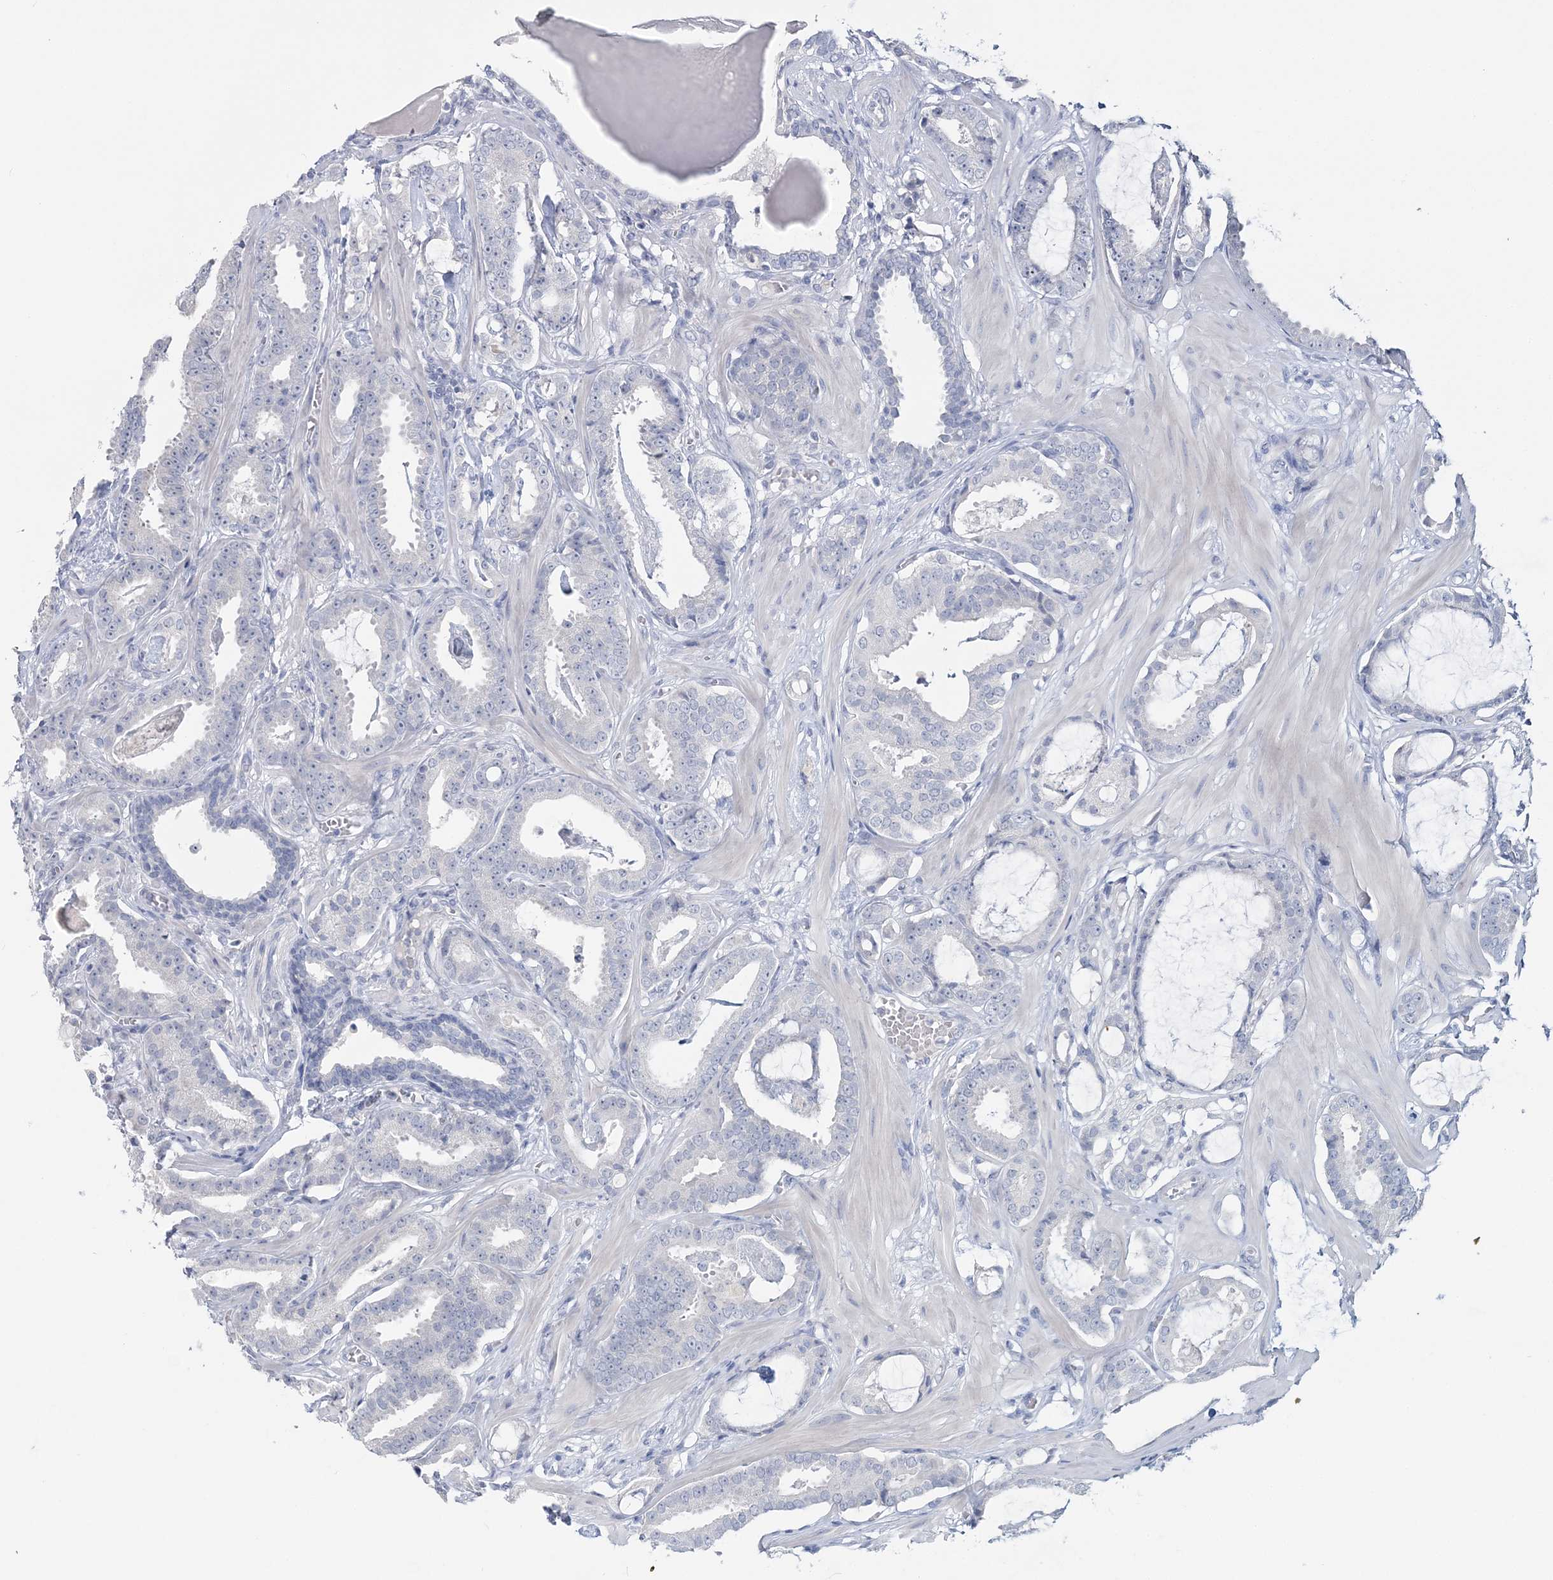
{"staining": {"intensity": "negative", "quantity": "none", "location": "none"}, "tissue": "prostate cancer", "cell_type": "Tumor cells", "image_type": "cancer", "snomed": [{"axis": "morphology", "description": "Adenocarcinoma, Low grade"}, {"axis": "topography", "description": "Prostate"}], "caption": "Immunohistochemistry histopathology image of neoplastic tissue: prostate cancer (adenocarcinoma (low-grade)) stained with DAB demonstrates no significant protein staining in tumor cells. The staining was performed using DAB to visualize the protein expression in brown, while the nuclei were stained in blue with hematoxylin (Magnification: 20x).", "gene": "CYP3A4", "patient": {"sex": "male", "age": 53}}